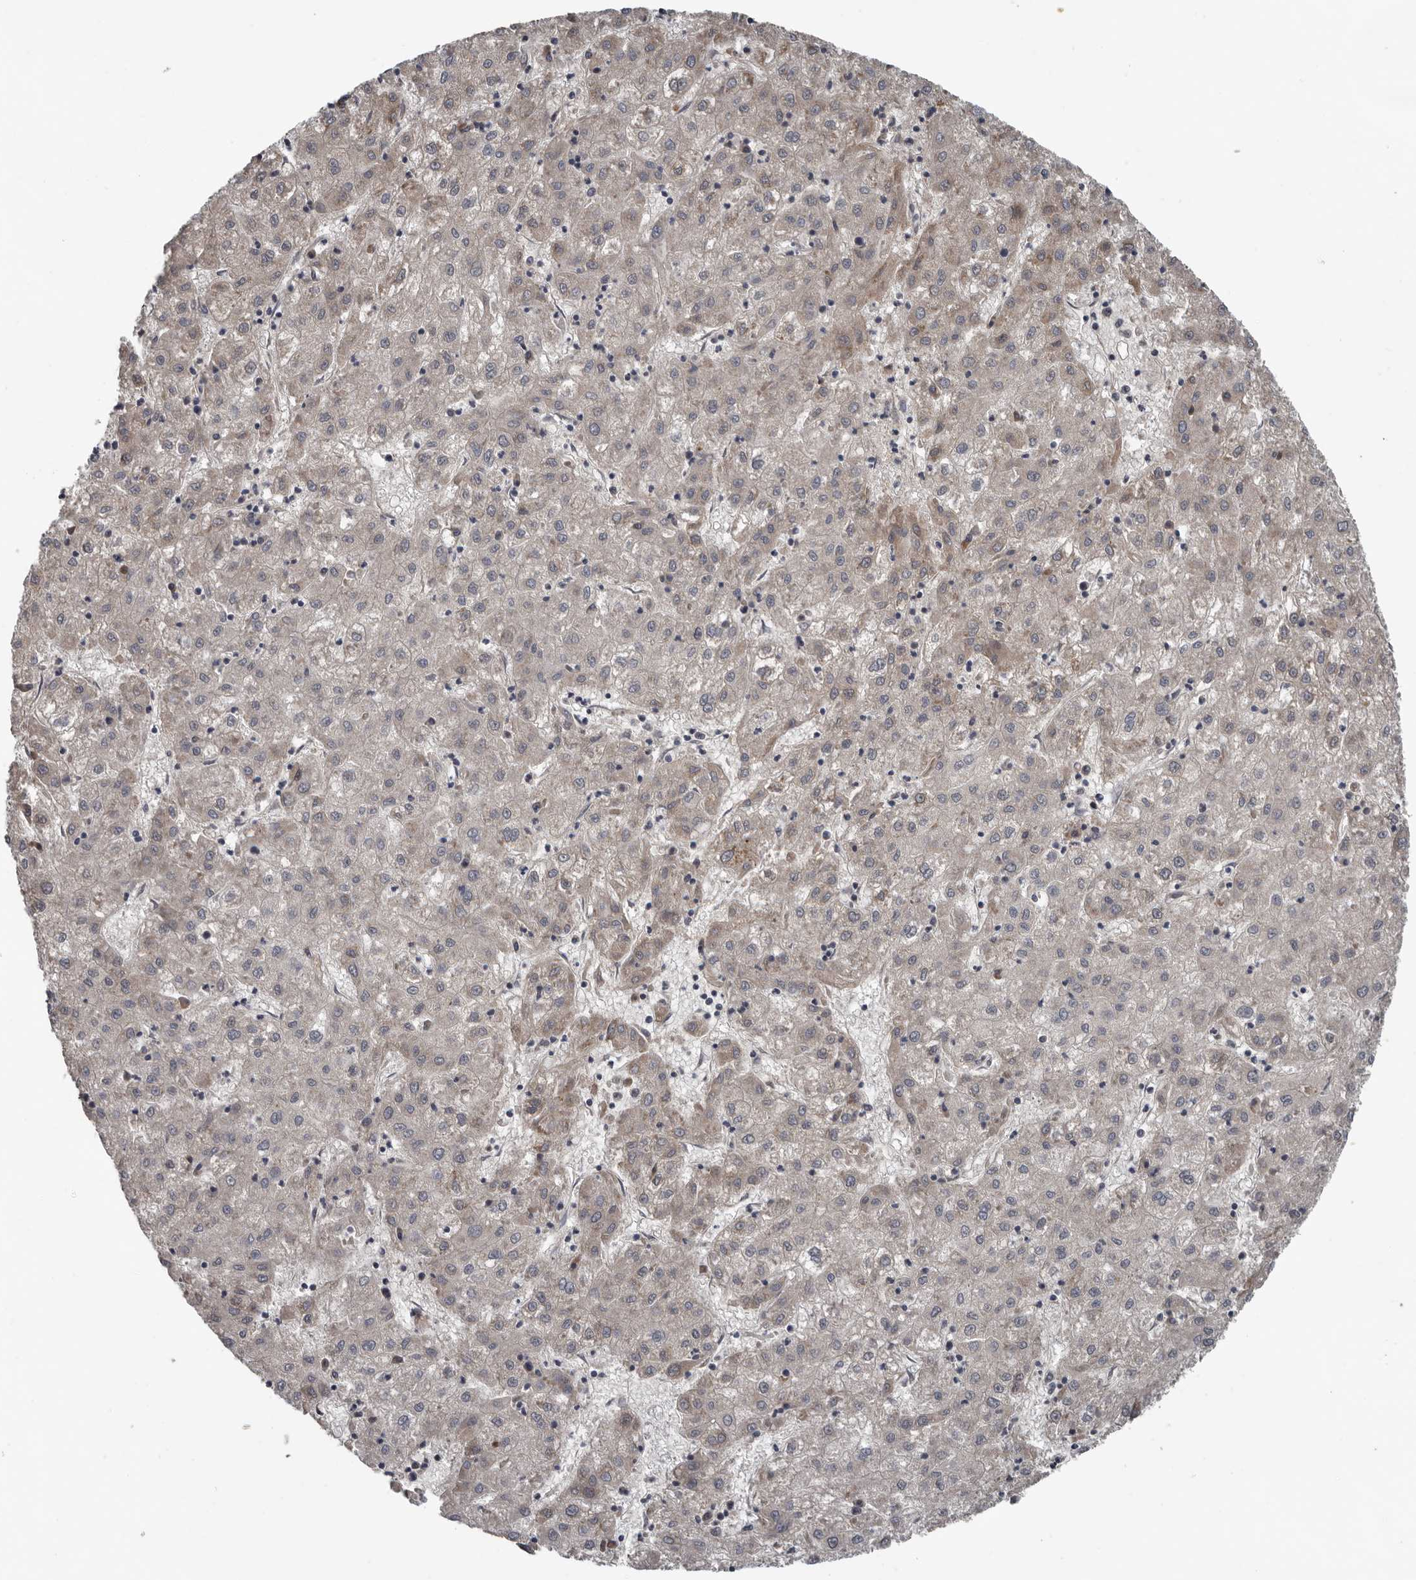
{"staining": {"intensity": "weak", "quantity": "<25%", "location": "cytoplasmic/membranous"}, "tissue": "liver cancer", "cell_type": "Tumor cells", "image_type": "cancer", "snomed": [{"axis": "morphology", "description": "Carcinoma, Hepatocellular, NOS"}, {"axis": "topography", "description": "Liver"}], "caption": "Micrograph shows no significant protein expression in tumor cells of liver hepatocellular carcinoma.", "gene": "DNAJB4", "patient": {"sex": "male", "age": 72}}